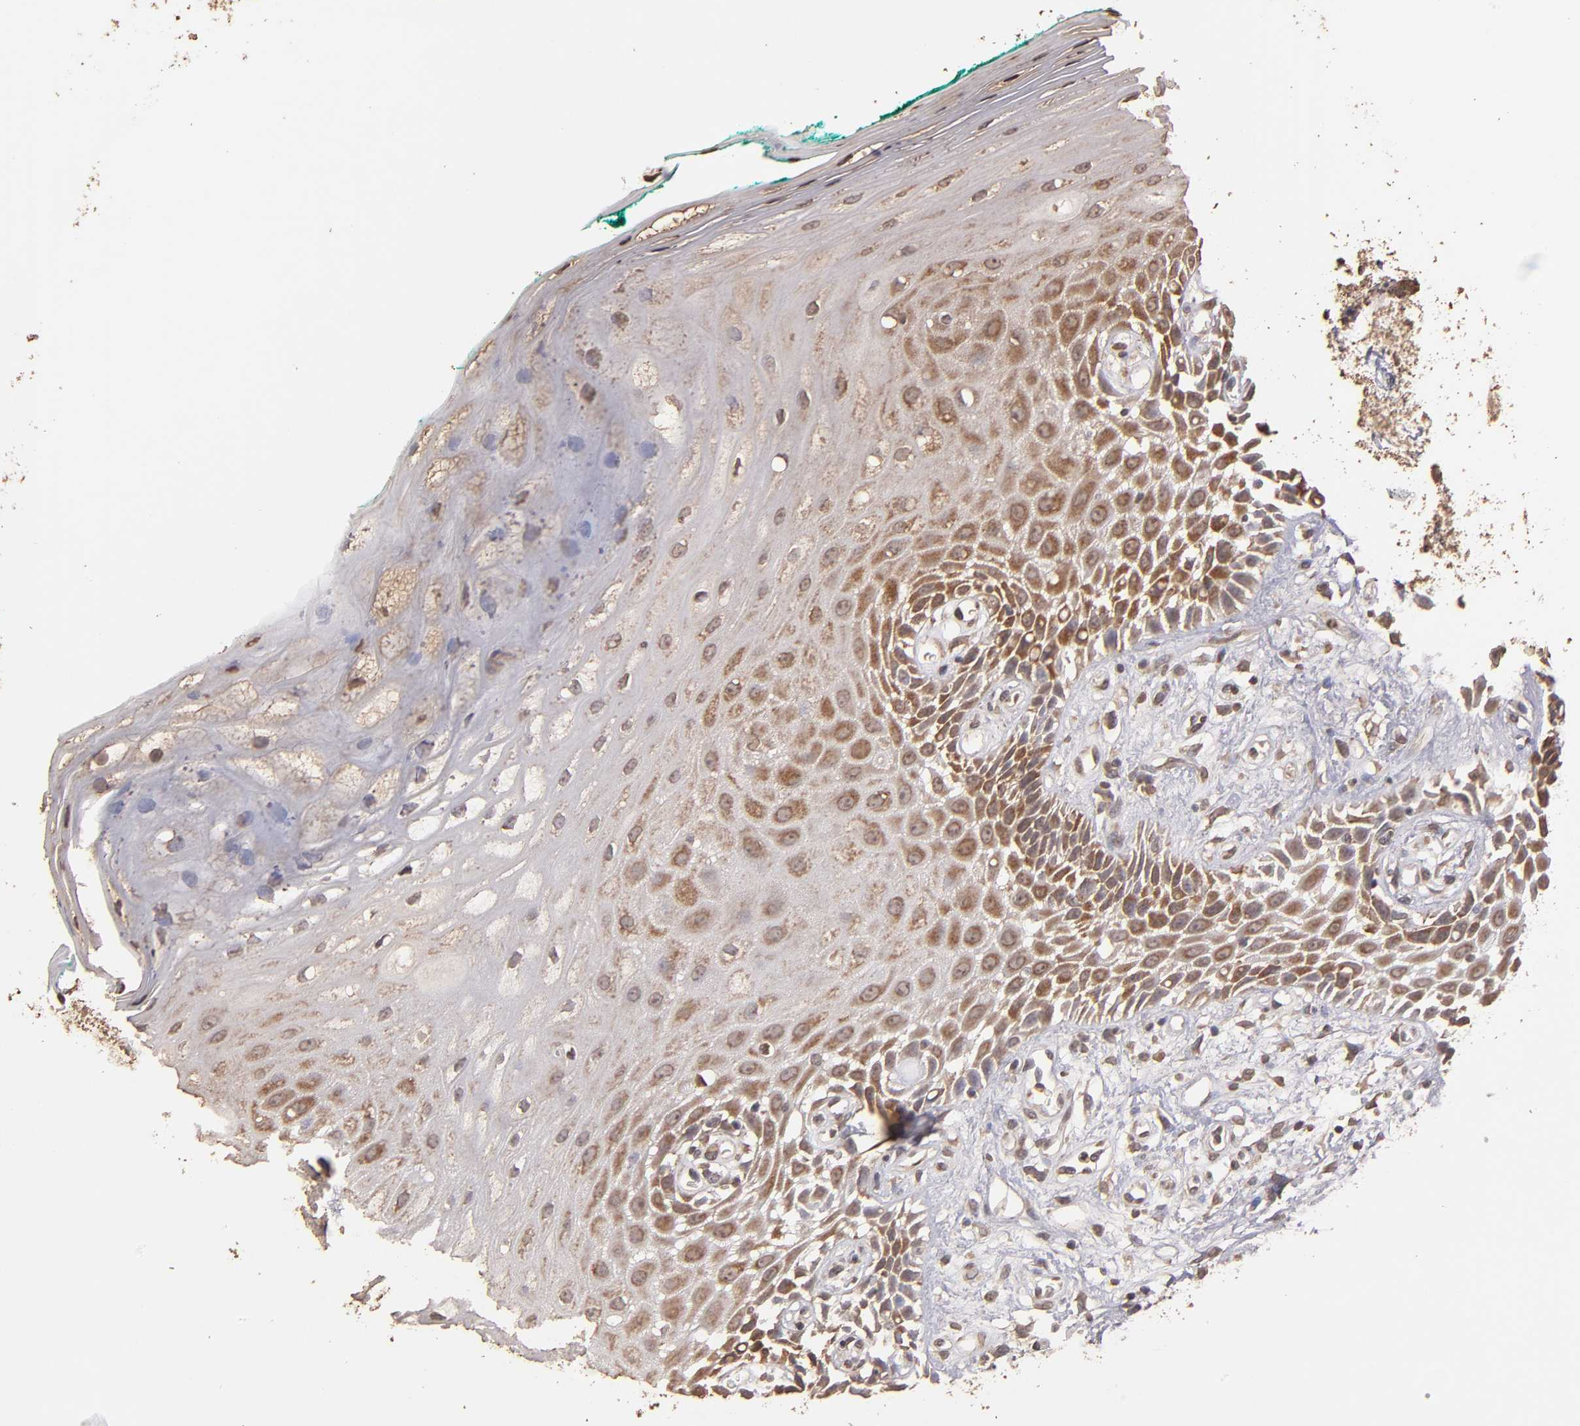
{"staining": {"intensity": "moderate", "quantity": "25%-75%", "location": "cytoplasmic/membranous"}, "tissue": "oral mucosa", "cell_type": "Squamous epithelial cells", "image_type": "normal", "snomed": [{"axis": "morphology", "description": "Normal tissue, NOS"}, {"axis": "morphology", "description": "Squamous cell carcinoma, NOS"}, {"axis": "topography", "description": "Skeletal muscle"}, {"axis": "topography", "description": "Oral tissue"}, {"axis": "topography", "description": "Head-Neck"}], "caption": "The histopathology image displays a brown stain indicating the presence of a protein in the cytoplasmic/membranous of squamous epithelial cells in oral mucosa. The protein is shown in brown color, while the nuclei are stained blue.", "gene": "OPHN1", "patient": {"sex": "female", "age": 84}}